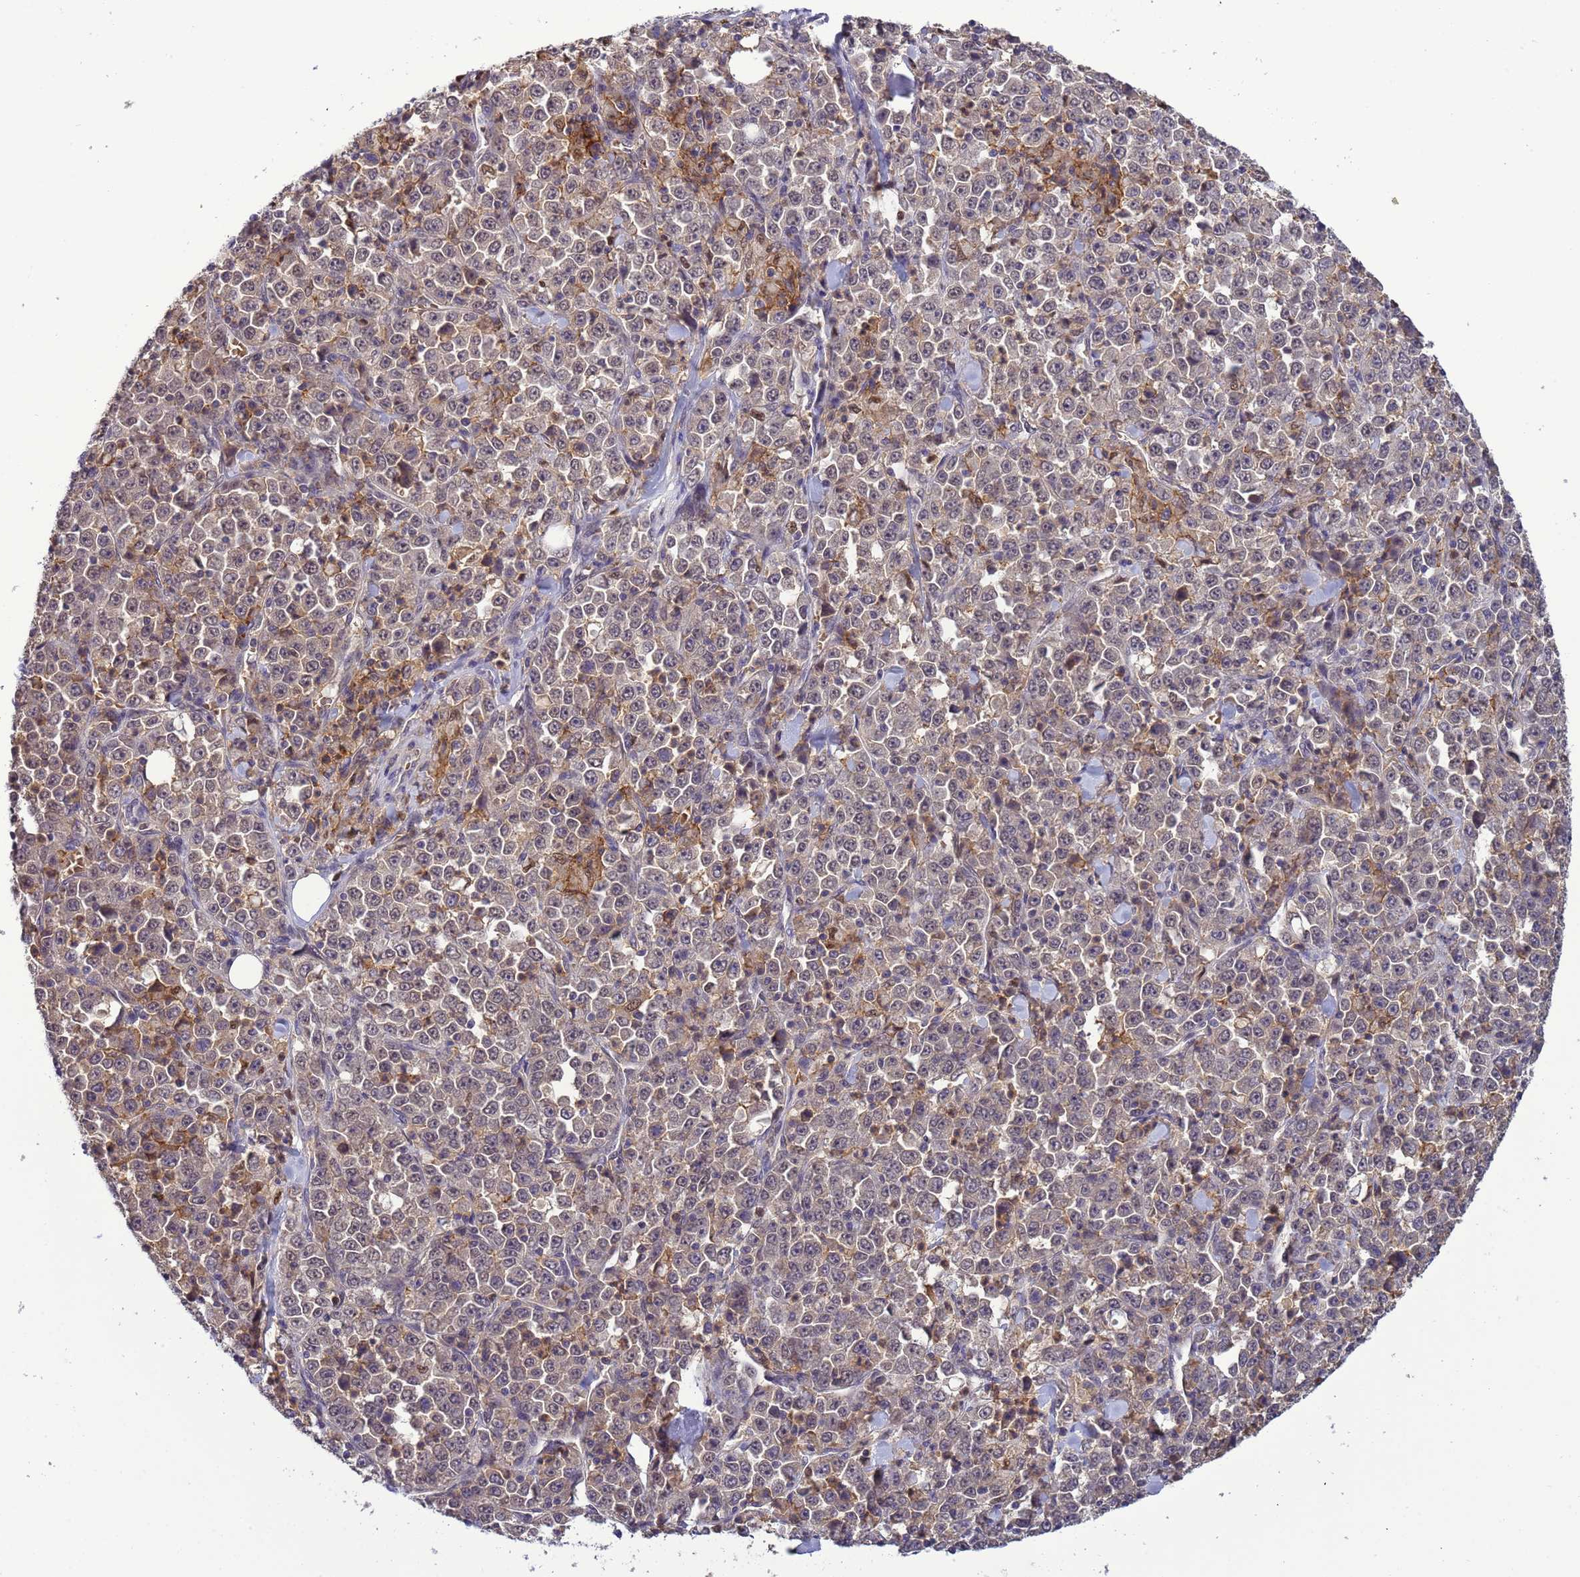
{"staining": {"intensity": "weak", "quantity": "25%-75%", "location": "nuclear"}, "tissue": "stomach cancer", "cell_type": "Tumor cells", "image_type": "cancer", "snomed": [{"axis": "morphology", "description": "Normal tissue, NOS"}, {"axis": "morphology", "description": "Adenocarcinoma, NOS"}, {"axis": "topography", "description": "Stomach, upper"}, {"axis": "topography", "description": "Stomach"}], "caption": "Human stomach cancer (adenocarcinoma) stained with a brown dye shows weak nuclear positive expression in about 25%-75% of tumor cells.", "gene": "CD53", "patient": {"sex": "male", "age": 59}}